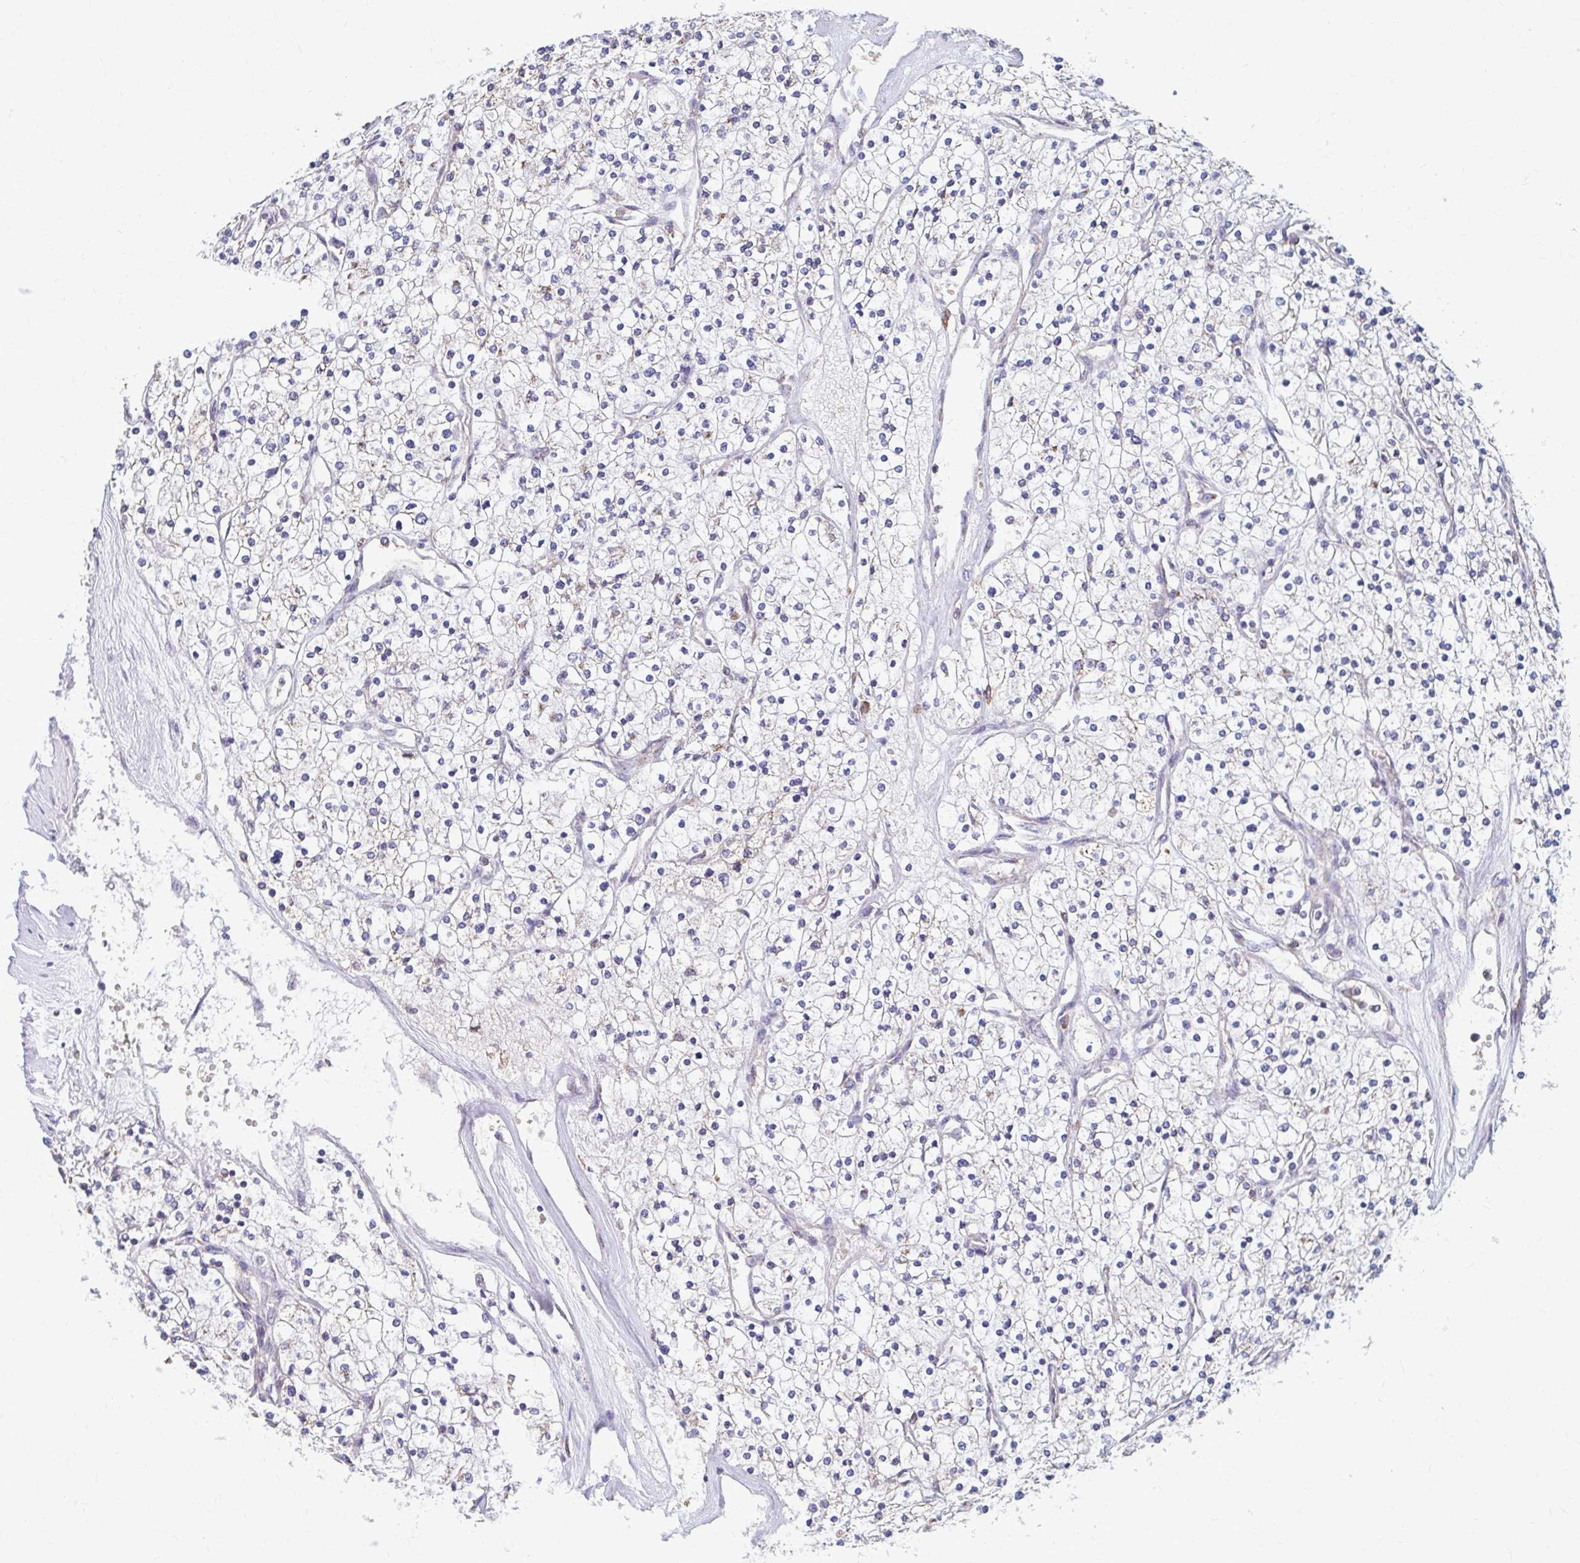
{"staining": {"intensity": "negative", "quantity": "none", "location": "none"}, "tissue": "renal cancer", "cell_type": "Tumor cells", "image_type": "cancer", "snomed": [{"axis": "morphology", "description": "Adenocarcinoma, NOS"}, {"axis": "topography", "description": "Kidney"}], "caption": "DAB immunohistochemical staining of adenocarcinoma (renal) reveals no significant staining in tumor cells. (Stains: DAB (3,3'-diaminobenzidine) immunohistochemistry with hematoxylin counter stain, Microscopy: brightfield microscopy at high magnification).", "gene": "FKBP2", "patient": {"sex": "male", "age": 80}}